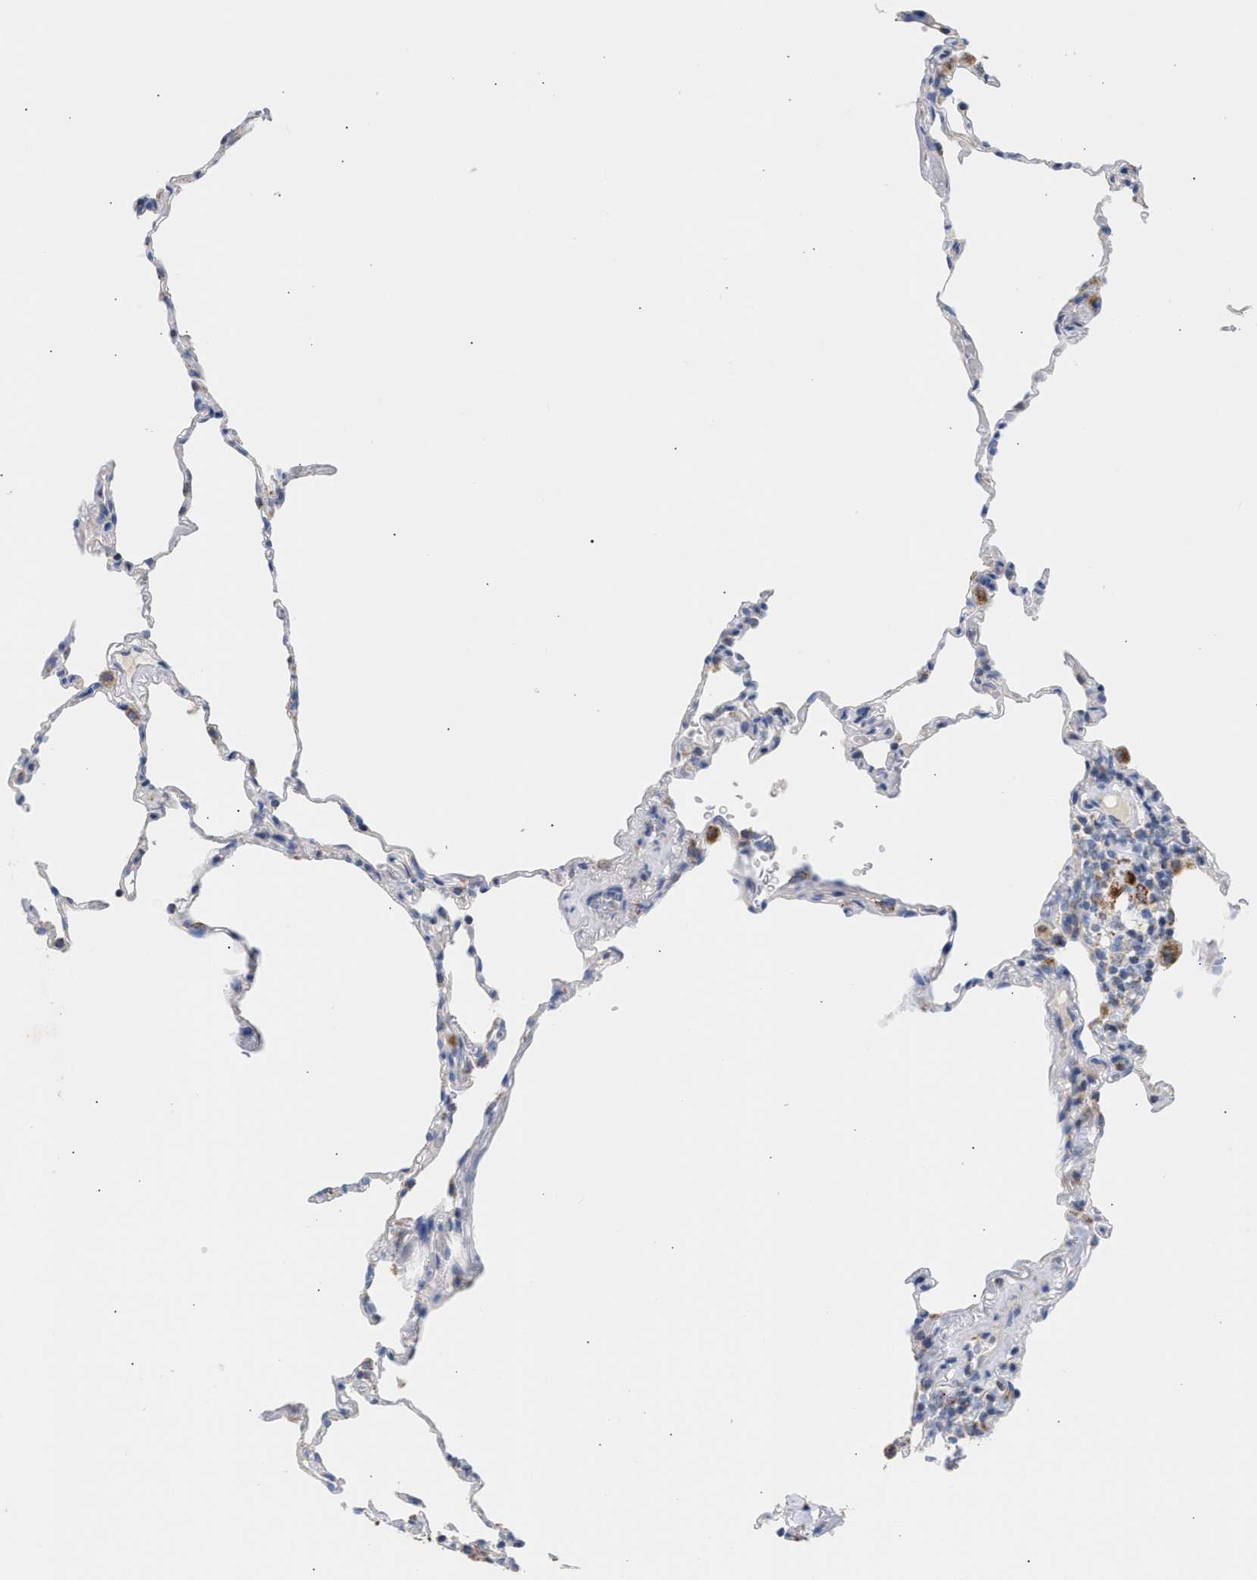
{"staining": {"intensity": "negative", "quantity": "none", "location": "none"}, "tissue": "lung", "cell_type": "Alveolar cells", "image_type": "normal", "snomed": [{"axis": "morphology", "description": "Normal tissue, NOS"}, {"axis": "topography", "description": "Lung"}], "caption": "A high-resolution micrograph shows immunohistochemistry (IHC) staining of unremarkable lung, which shows no significant positivity in alveolar cells.", "gene": "ACOT13", "patient": {"sex": "male", "age": 59}}